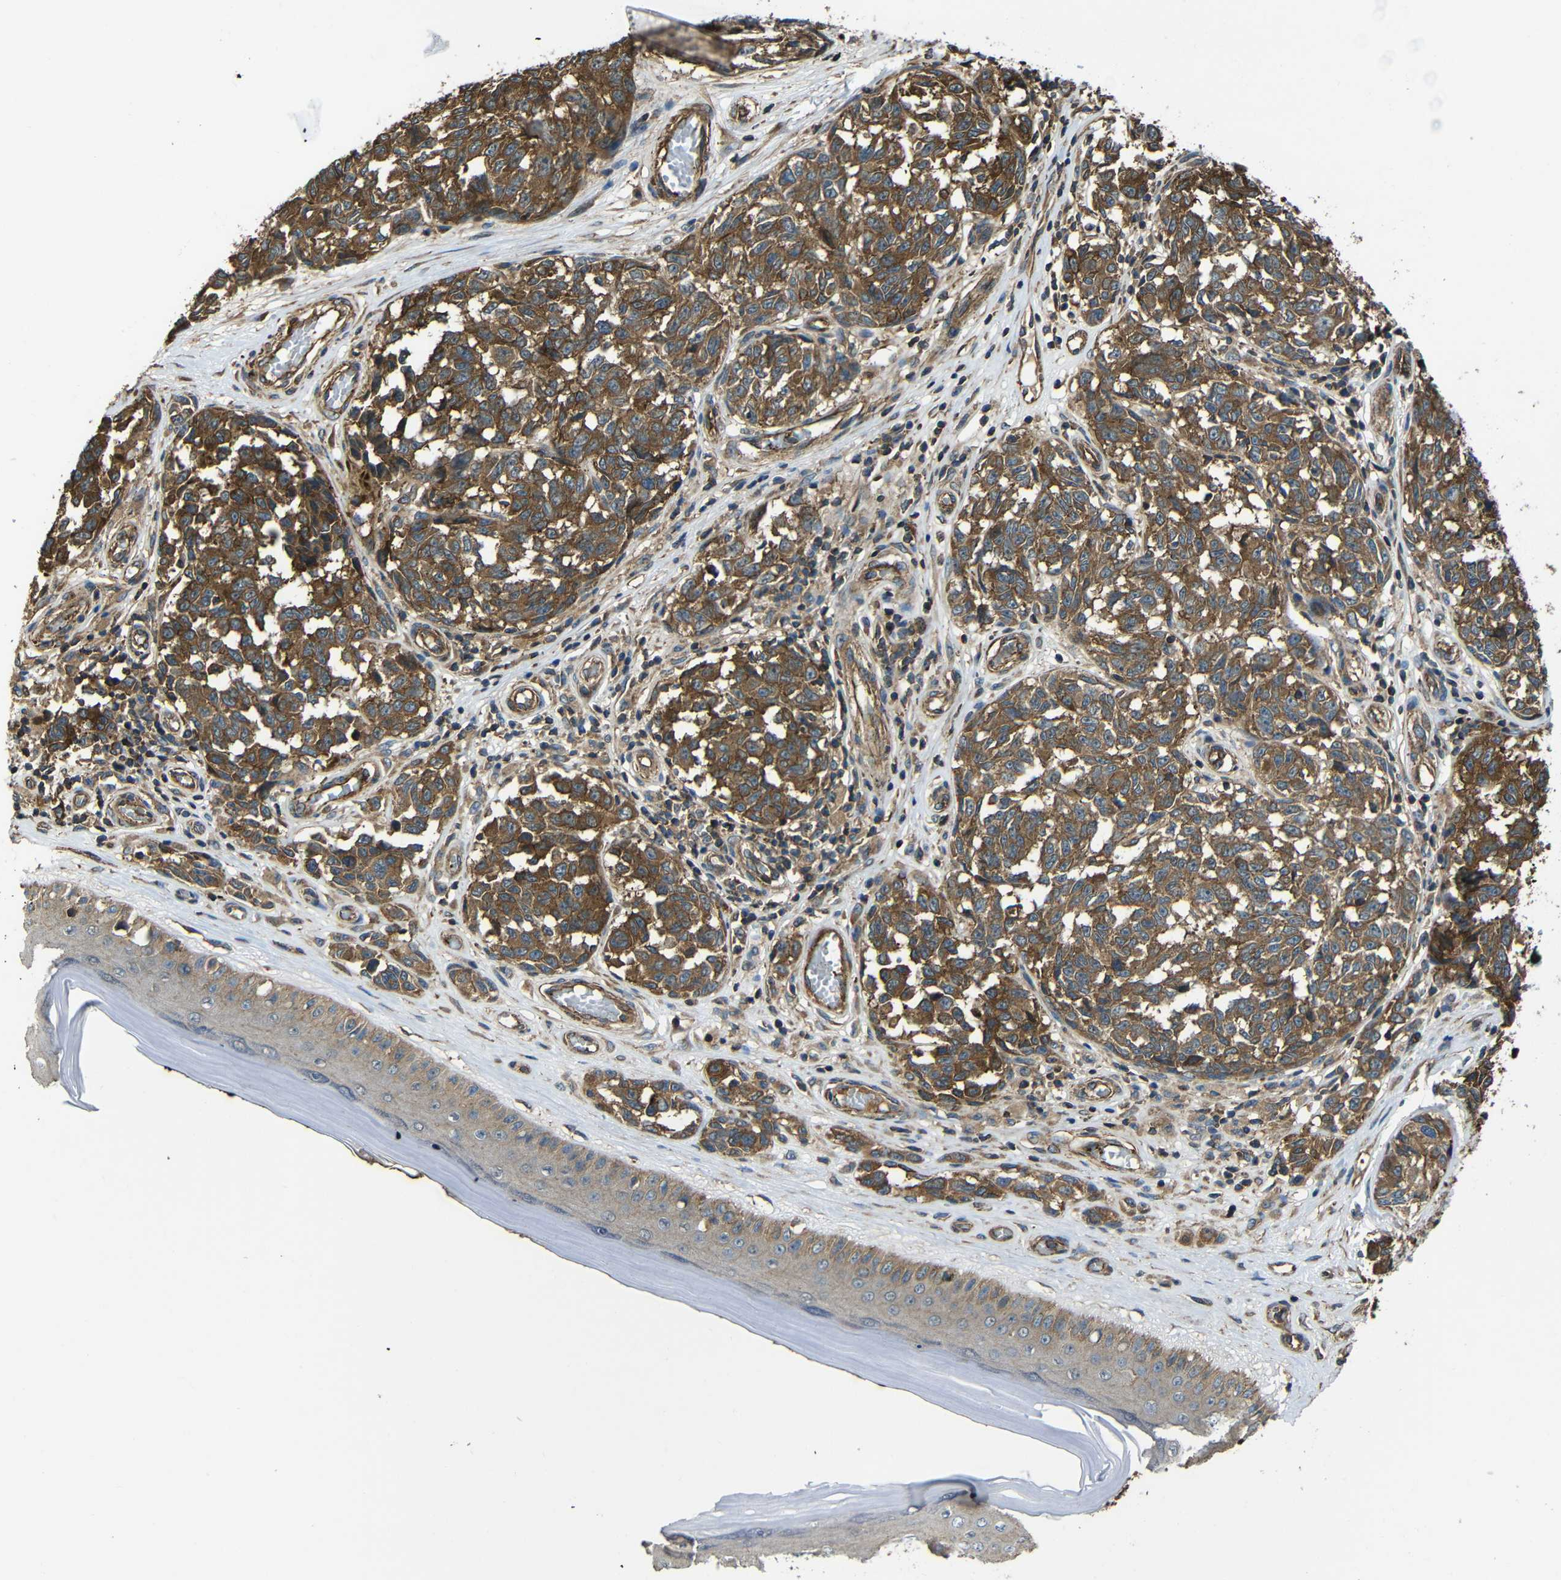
{"staining": {"intensity": "moderate", "quantity": ">75%", "location": "cytoplasmic/membranous"}, "tissue": "melanoma", "cell_type": "Tumor cells", "image_type": "cancer", "snomed": [{"axis": "morphology", "description": "Malignant melanoma, NOS"}, {"axis": "topography", "description": "Skin"}], "caption": "Melanoma stained for a protein shows moderate cytoplasmic/membranous positivity in tumor cells. (DAB = brown stain, brightfield microscopy at high magnification).", "gene": "PTCH1", "patient": {"sex": "female", "age": 64}}